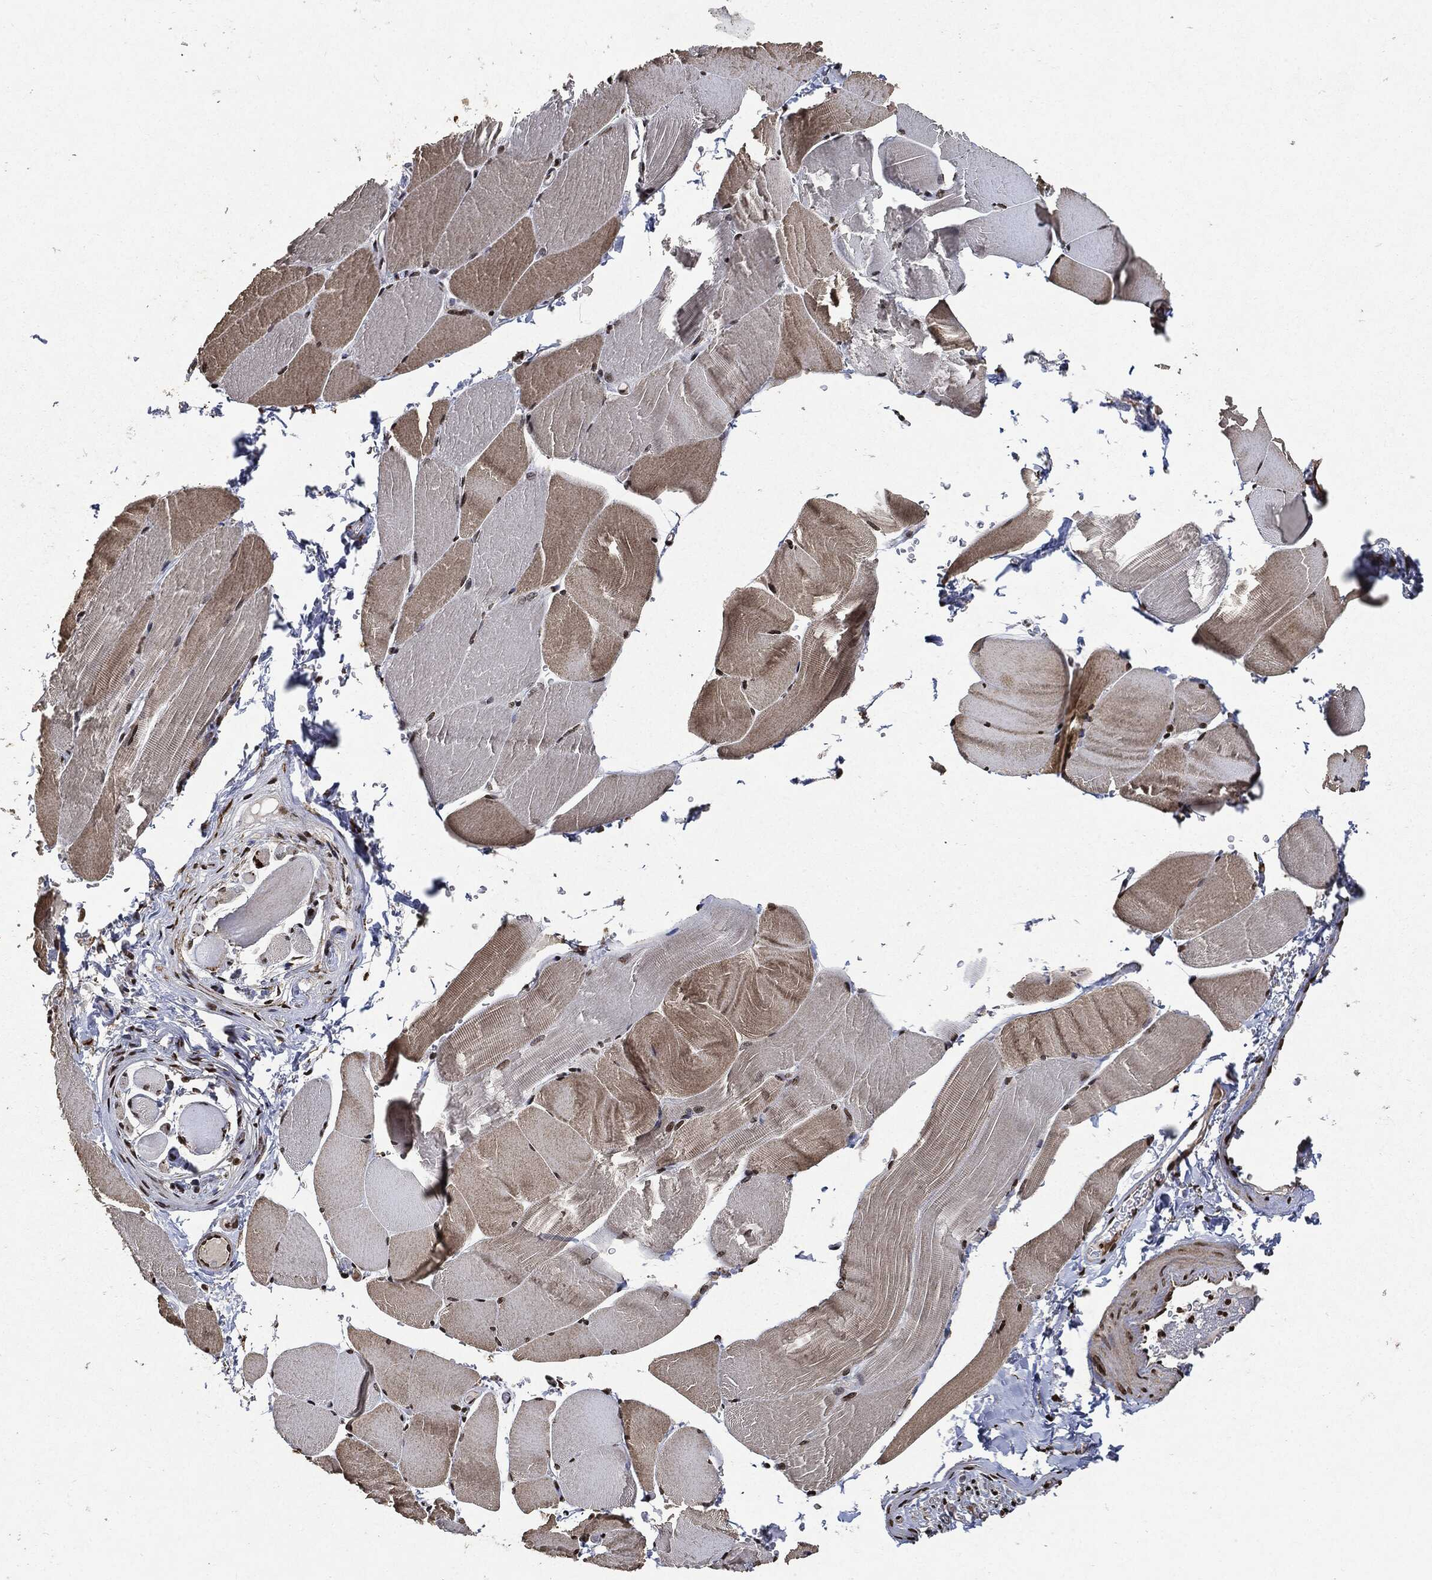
{"staining": {"intensity": "moderate", "quantity": "25%-75%", "location": "cytoplasmic/membranous,nuclear"}, "tissue": "skeletal muscle", "cell_type": "Myocytes", "image_type": "normal", "snomed": [{"axis": "morphology", "description": "Normal tissue, NOS"}, {"axis": "topography", "description": "Skeletal muscle"}], "caption": "Skeletal muscle stained with DAB IHC shows medium levels of moderate cytoplasmic/membranous,nuclear staining in approximately 25%-75% of myocytes.", "gene": "JUN", "patient": {"sex": "female", "age": 37}}